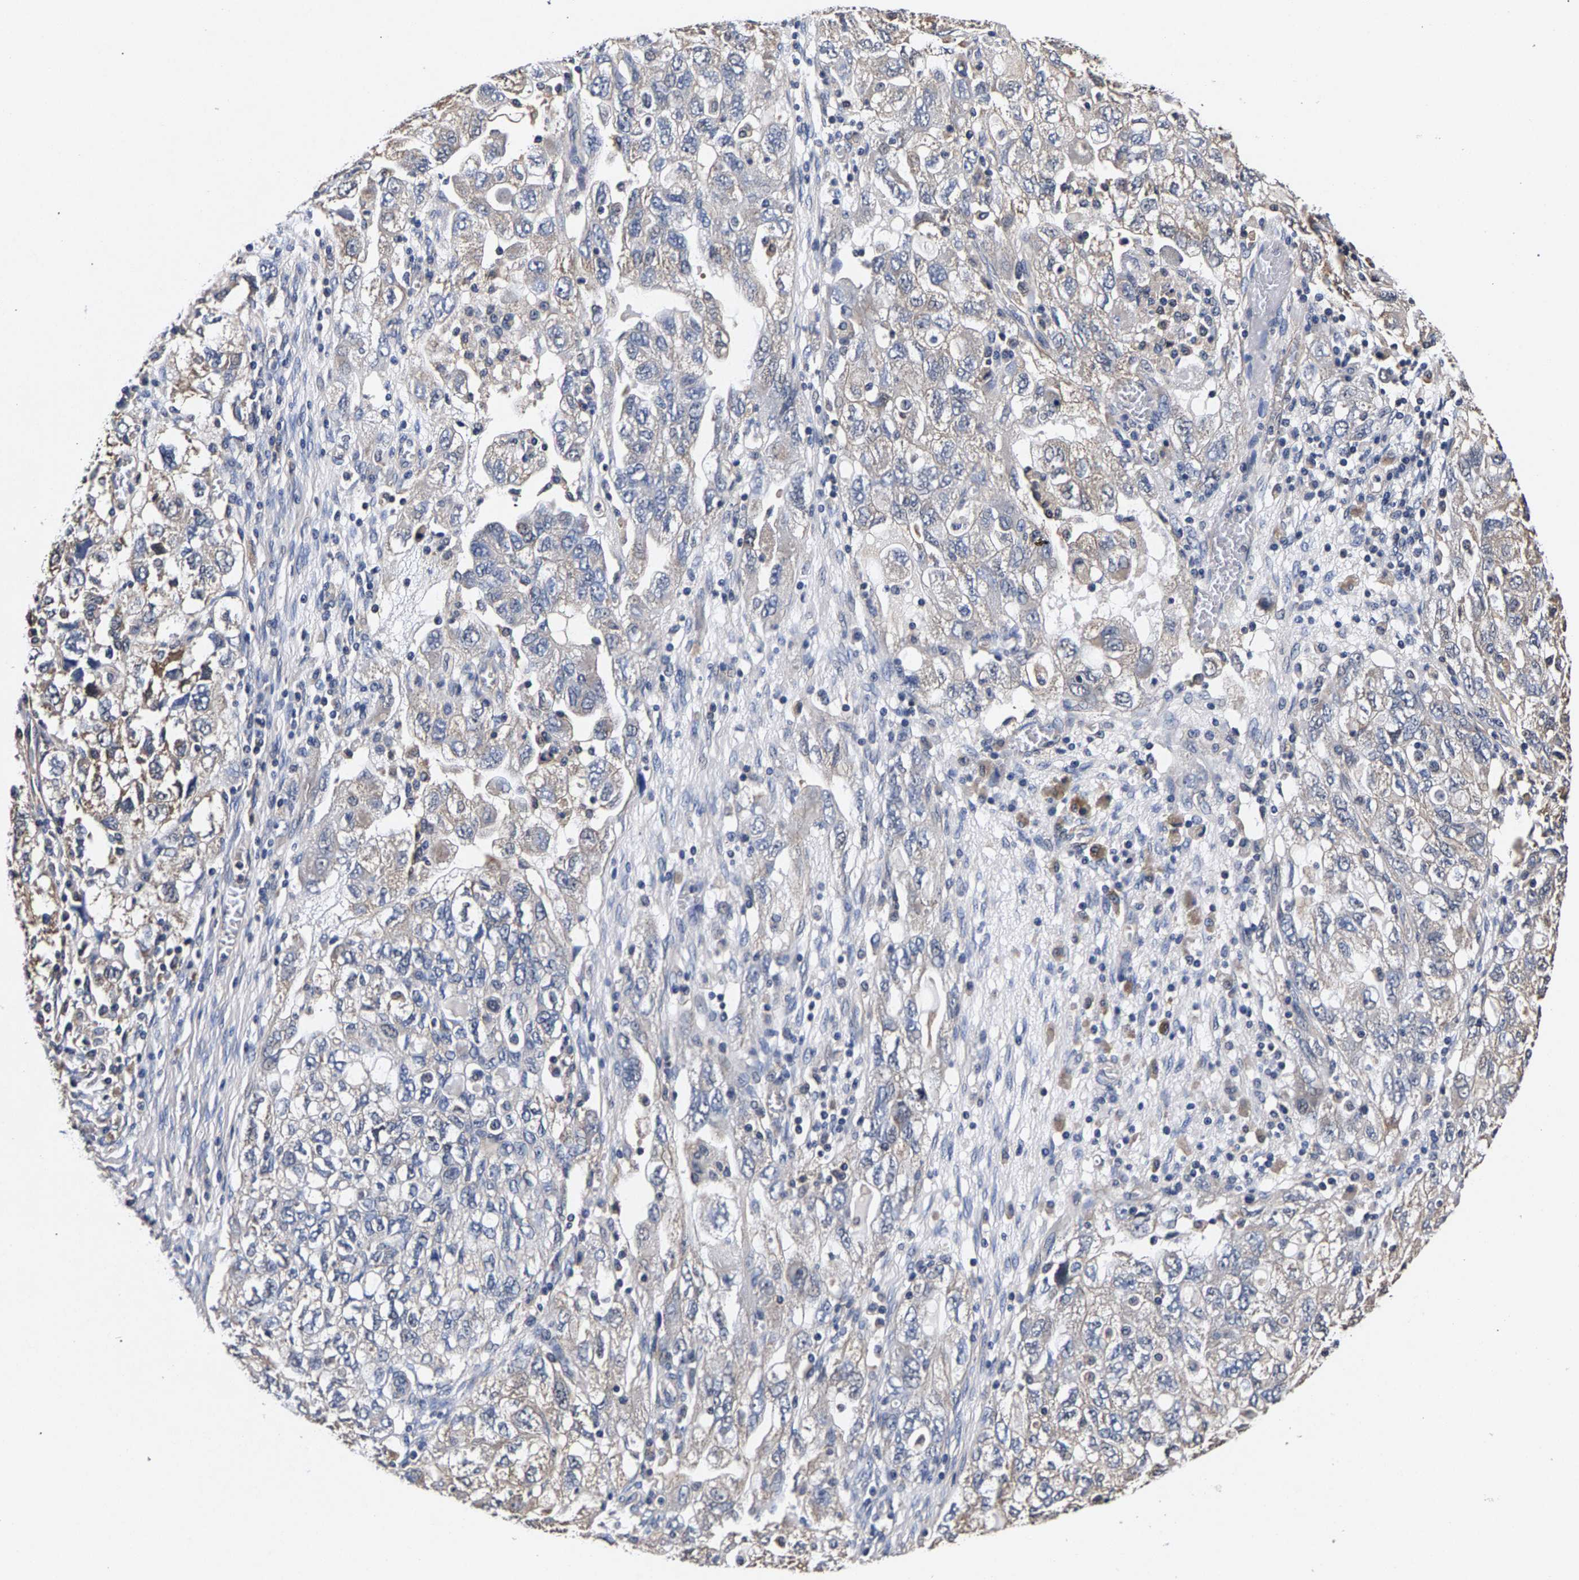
{"staining": {"intensity": "negative", "quantity": "none", "location": "none"}, "tissue": "ovarian cancer", "cell_type": "Tumor cells", "image_type": "cancer", "snomed": [{"axis": "morphology", "description": "Carcinoma, NOS"}, {"axis": "morphology", "description": "Cystadenocarcinoma, serous, NOS"}, {"axis": "topography", "description": "Ovary"}], "caption": "This is an immunohistochemistry (IHC) micrograph of human ovarian serous cystadenocarcinoma. There is no expression in tumor cells.", "gene": "MARCHF7", "patient": {"sex": "female", "age": 69}}